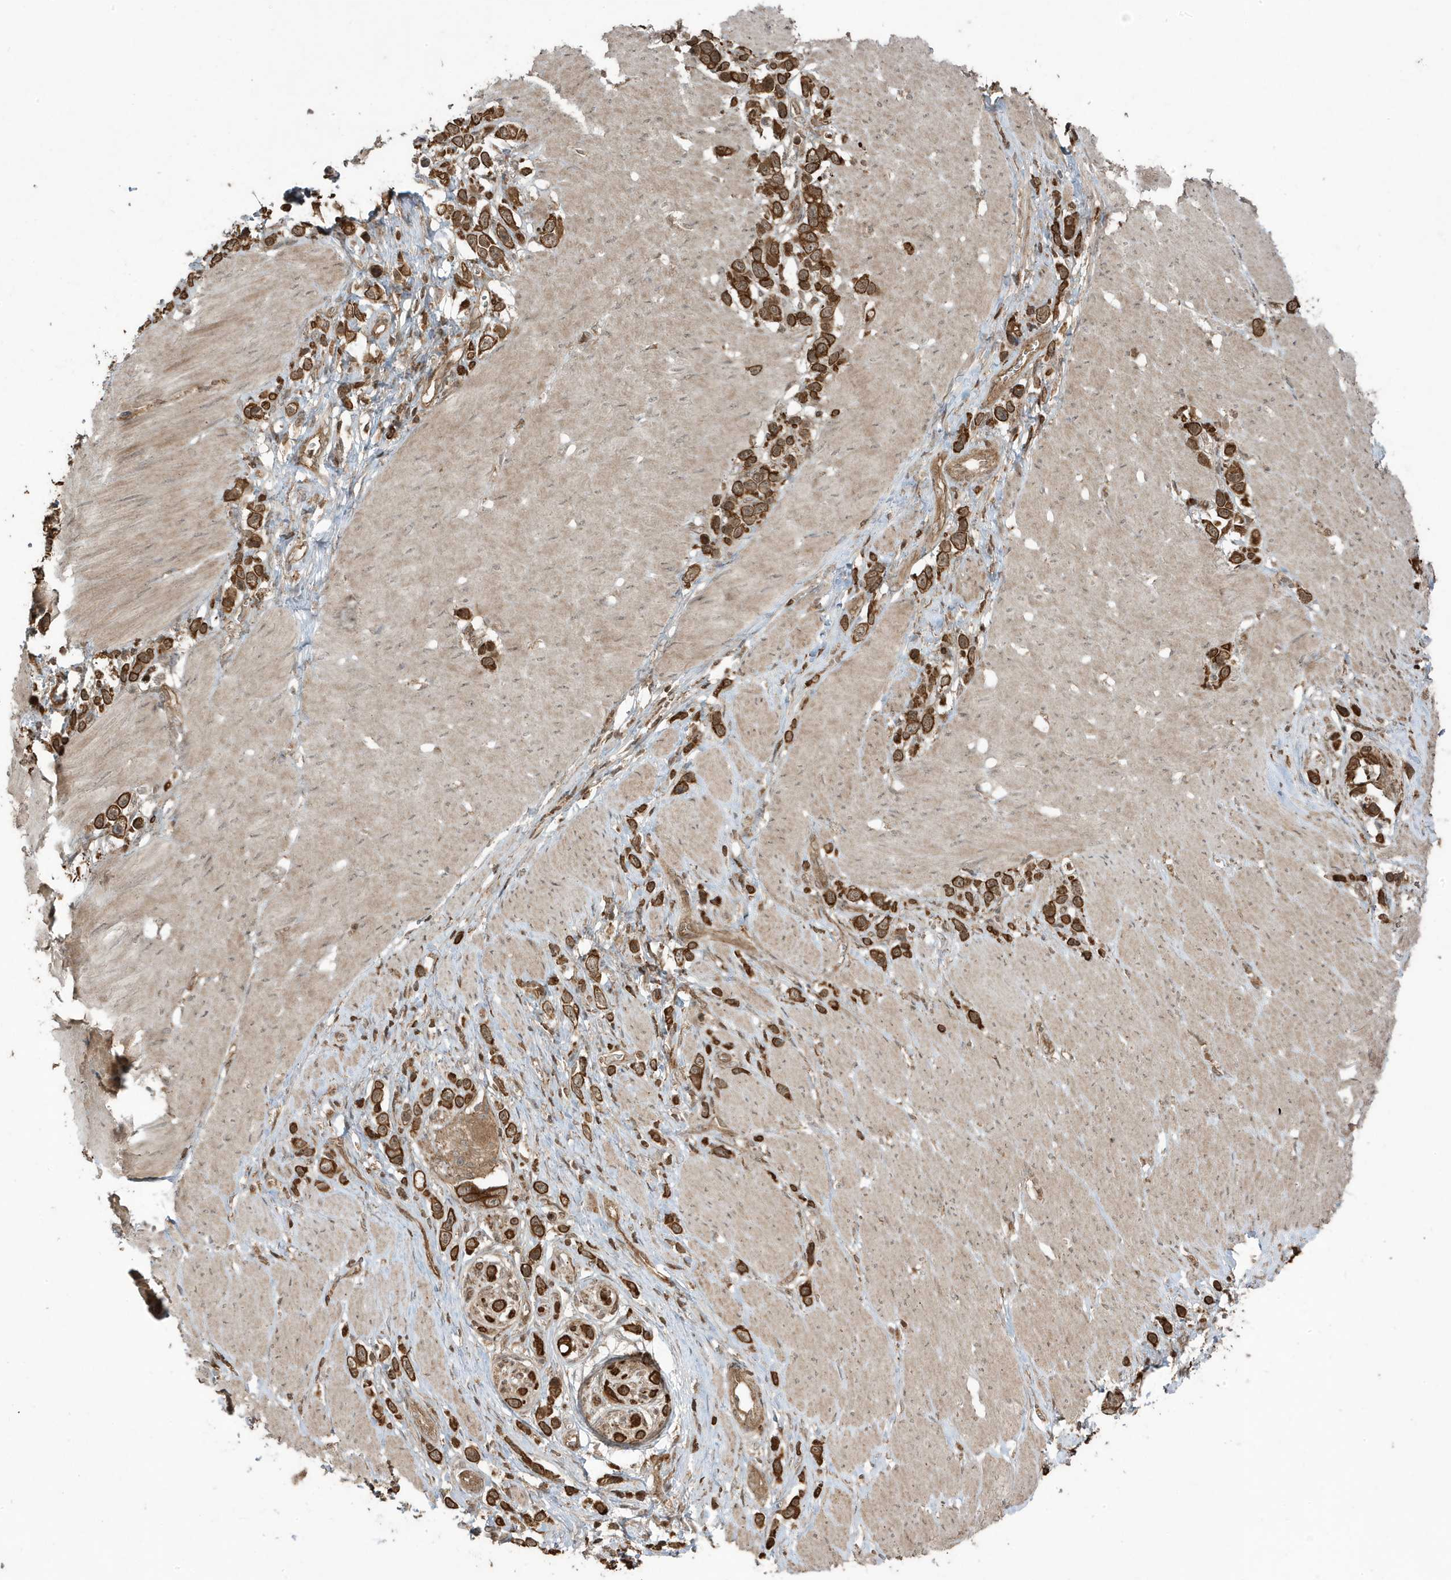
{"staining": {"intensity": "strong", "quantity": ">75%", "location": "cytoplasmic/membranous"}, "tissue": "stomach cancer", "cell_type": "Tumor cells", "image_type": "cancer", "snomed": [{"axis": "morphology", "description": "Normal tissue, NOS"}, {"axis": "morphology", "description": "Adenocarcinoma, NOS"}, {"axis": "topography", "description": "Stomach, upper"}, {"axis": "topography", "description": "Stomach"}], "caption": "Immunohistochemistry (IHC) (DAB) staining of human stomach cancer (adenocarcinoma) exhibits strong cytoplasmic/membranous protein expression in approximately >75% of tumor cells. (DAB (3,3'-diaminobenzidine) = brown stain, brightfield microscopy at high magnification).", "gene": "ASAP1", "patient": {"sex": "female", "age": 65}}